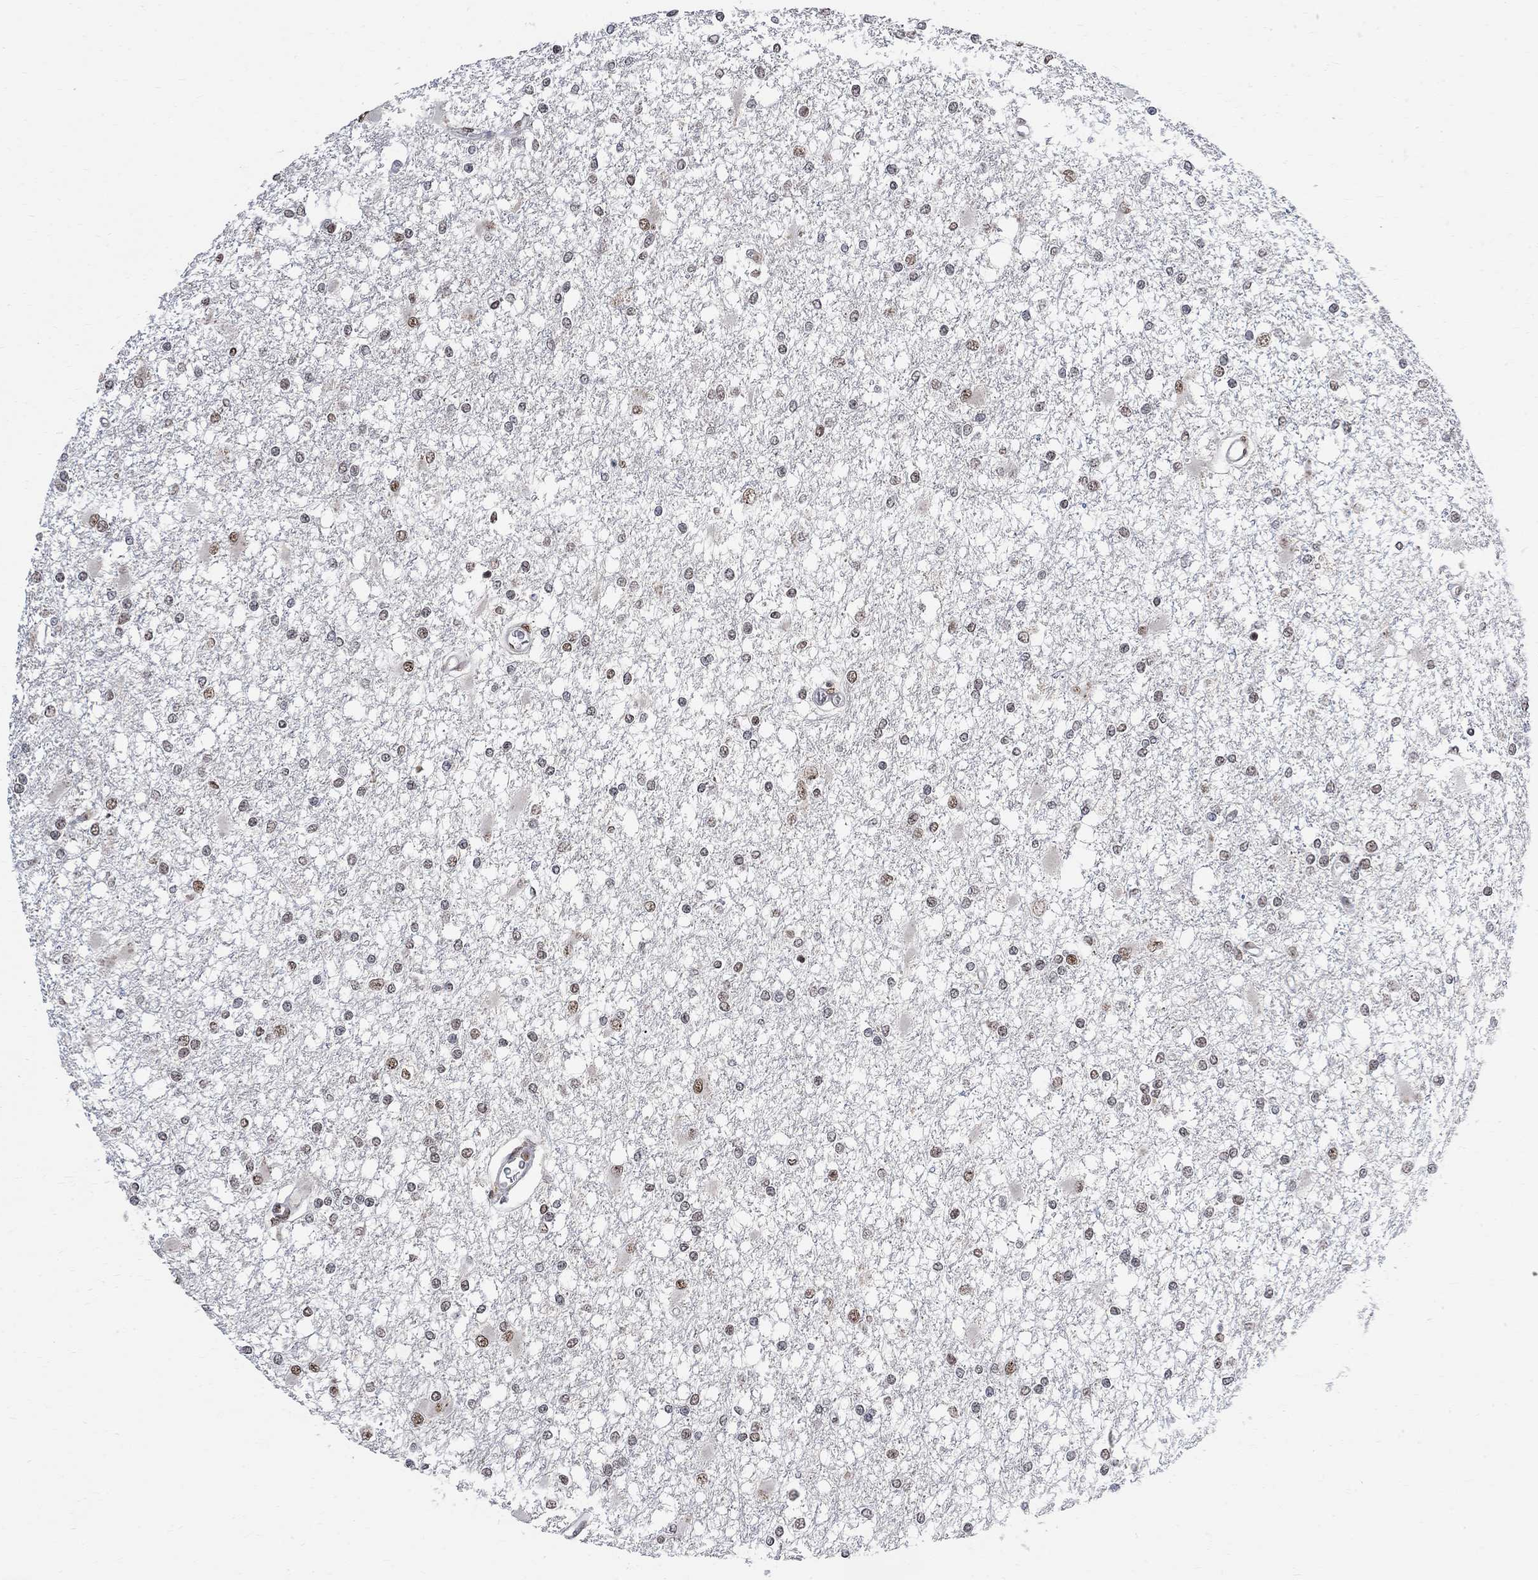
{"staining": {"intensity": "moderate", "quantity": "<25%", "location": "nuclear"}, "tissue": "glioma", "cell_type": "Tumor cells", "image_type": "cancer", "snomed": [{"axis": "morphology", "description": "Glioma, malignant, High grade"}, {"axis": "topography", "description": "Cerebral cortex"}], "caption": "Moderate nuclear protein positivity is seen in approximately <25% of tumor cells in malignant glioma (high-grade). (Stains: DAB (3,3'-diaminobenzidine) in brown, nuclei in blue, Microscopy: brightfield microscopy at high magnification).", "gene": "E4F1", "patient": {"sex": "male", "age": 79}}